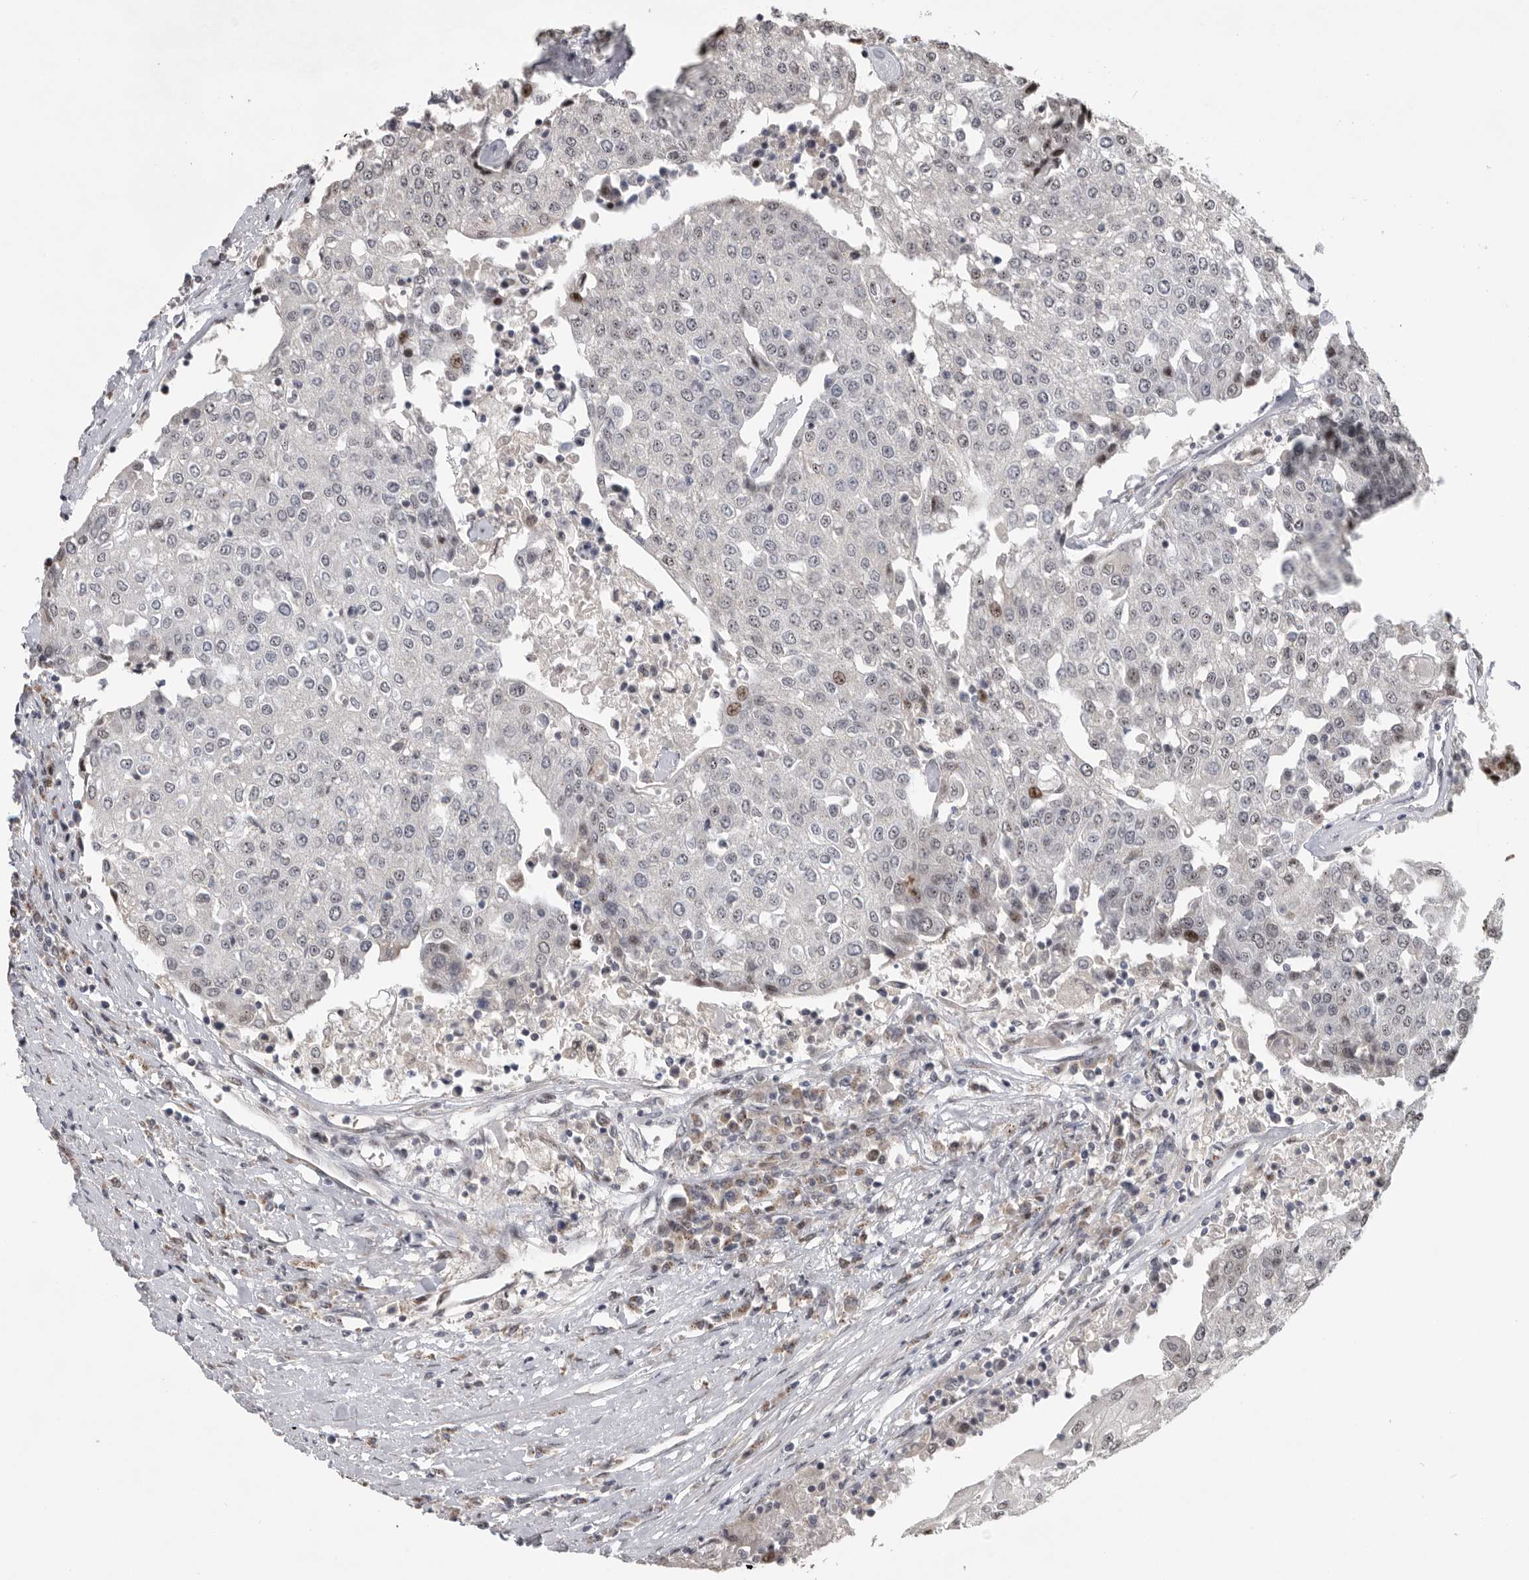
{"staining": {"intensity": "moderate", "quantity": "<25%", "location": "nuclear"}, "tissue": "urothelial cancer", "cell_type": "Tumor cells", "image_type": "cancer", "snomed": [{"axis": "morphology", "description": "Urothelial carcinoma, High grade"}, {"axis": "topography", "description": "Urinary bladder"}], "caption": "There is low levels of moderate nuclear positivity in tumor cells of urothelial cancer, as demonstrated by immunohistochemical staining (brown color).", "gene": "PCMTD1", "patient": {"sex": "female", "age": 85}}